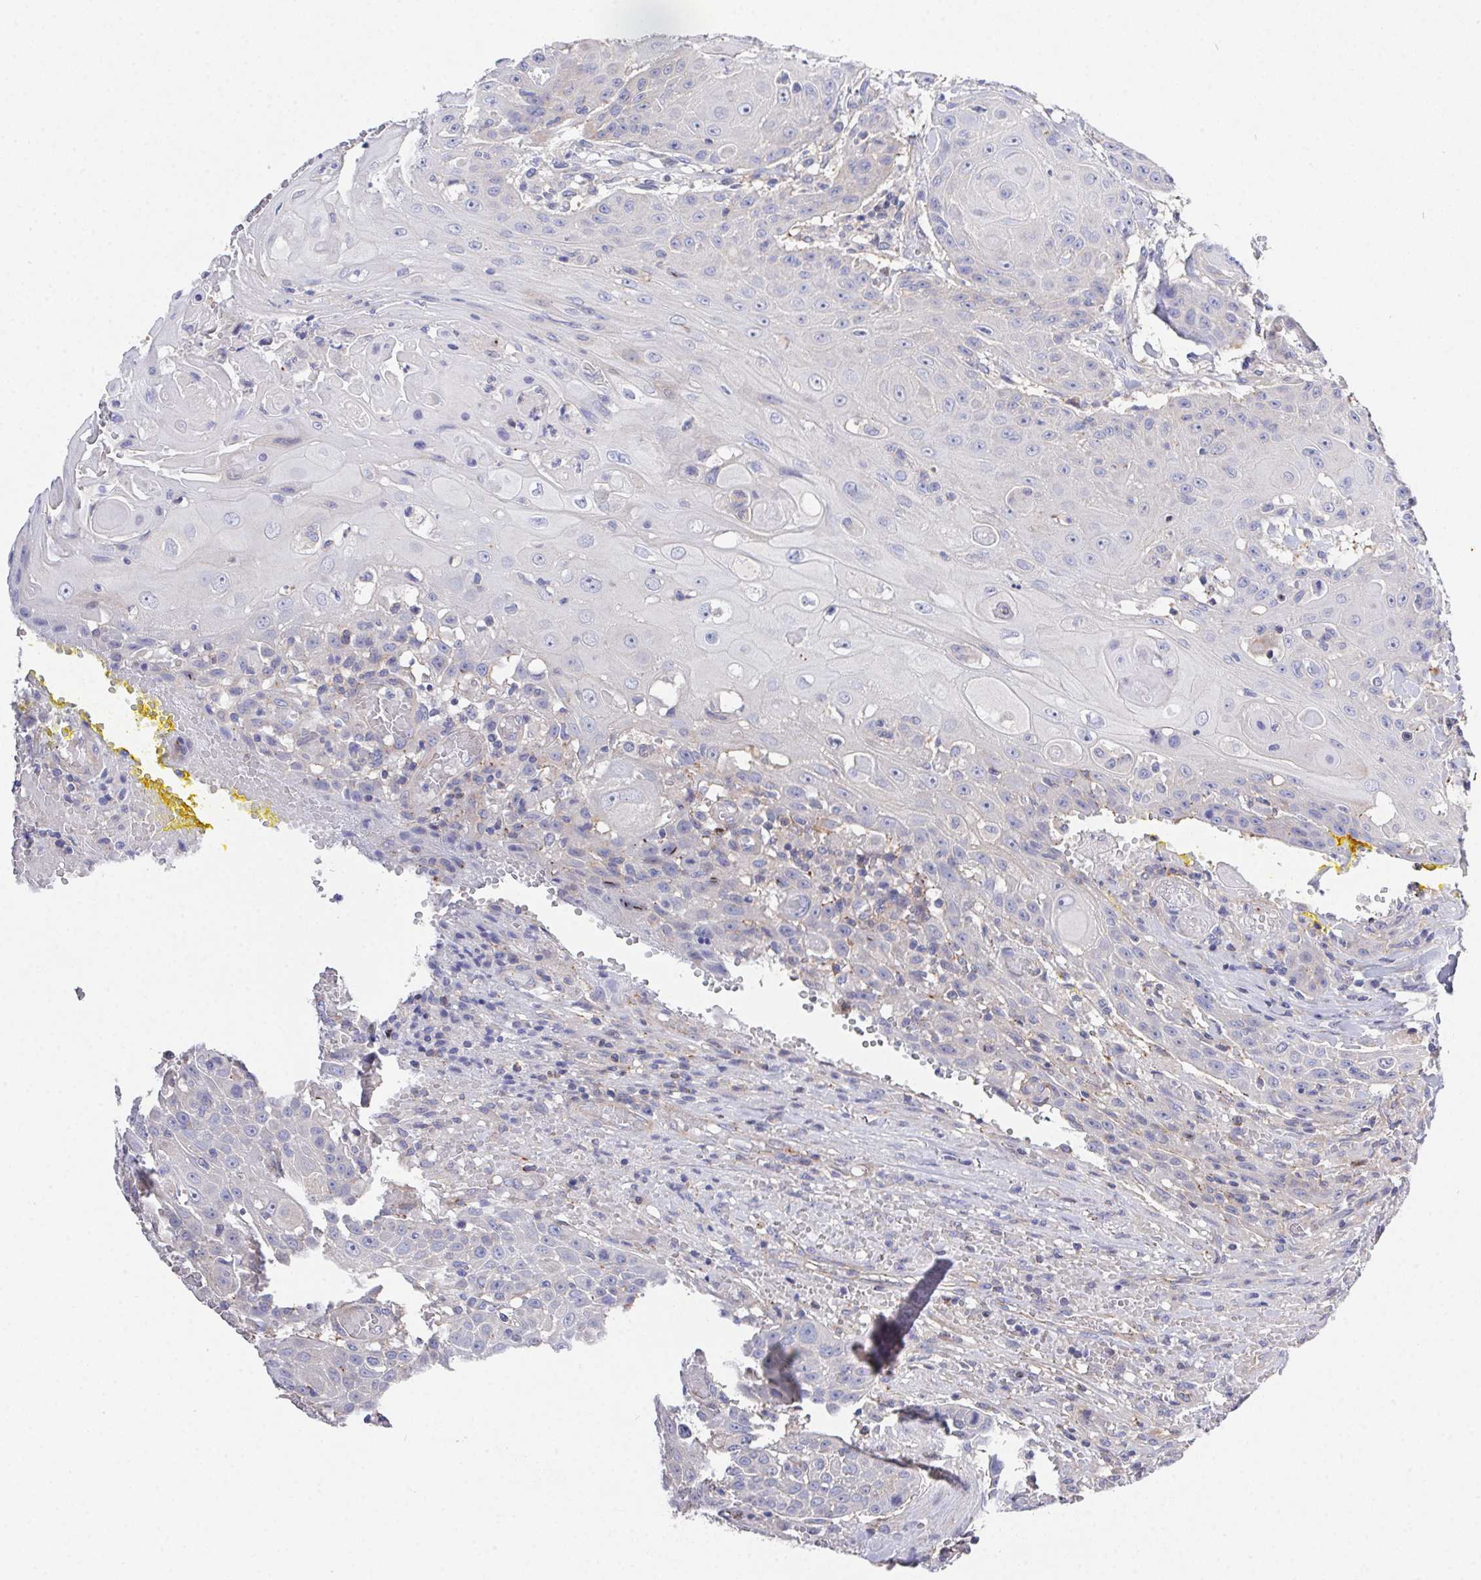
{"staining": {"intensity": "negative", "quantity": "none", "location": "none"}, "tissue": "head and neck cancer", "cell_type": "Tumor cells", "image_type": "cancer", "snomed": [{"axis": "morphology", "description": "Normal tissue, NOS"}, {"axis": "morphology", "description": "Squamous cell carcinoma, NOS"}, {"axis": "topography", "description": "Oral tissue"}, {"axis": "topography", "description": "Head-Neck"}], "caption": "There is no significant expression in tumor cells of squamous cell carcinoma (head and neck).", "gene": "PRG3", "patient": {"sex": "female", "age": 55}}